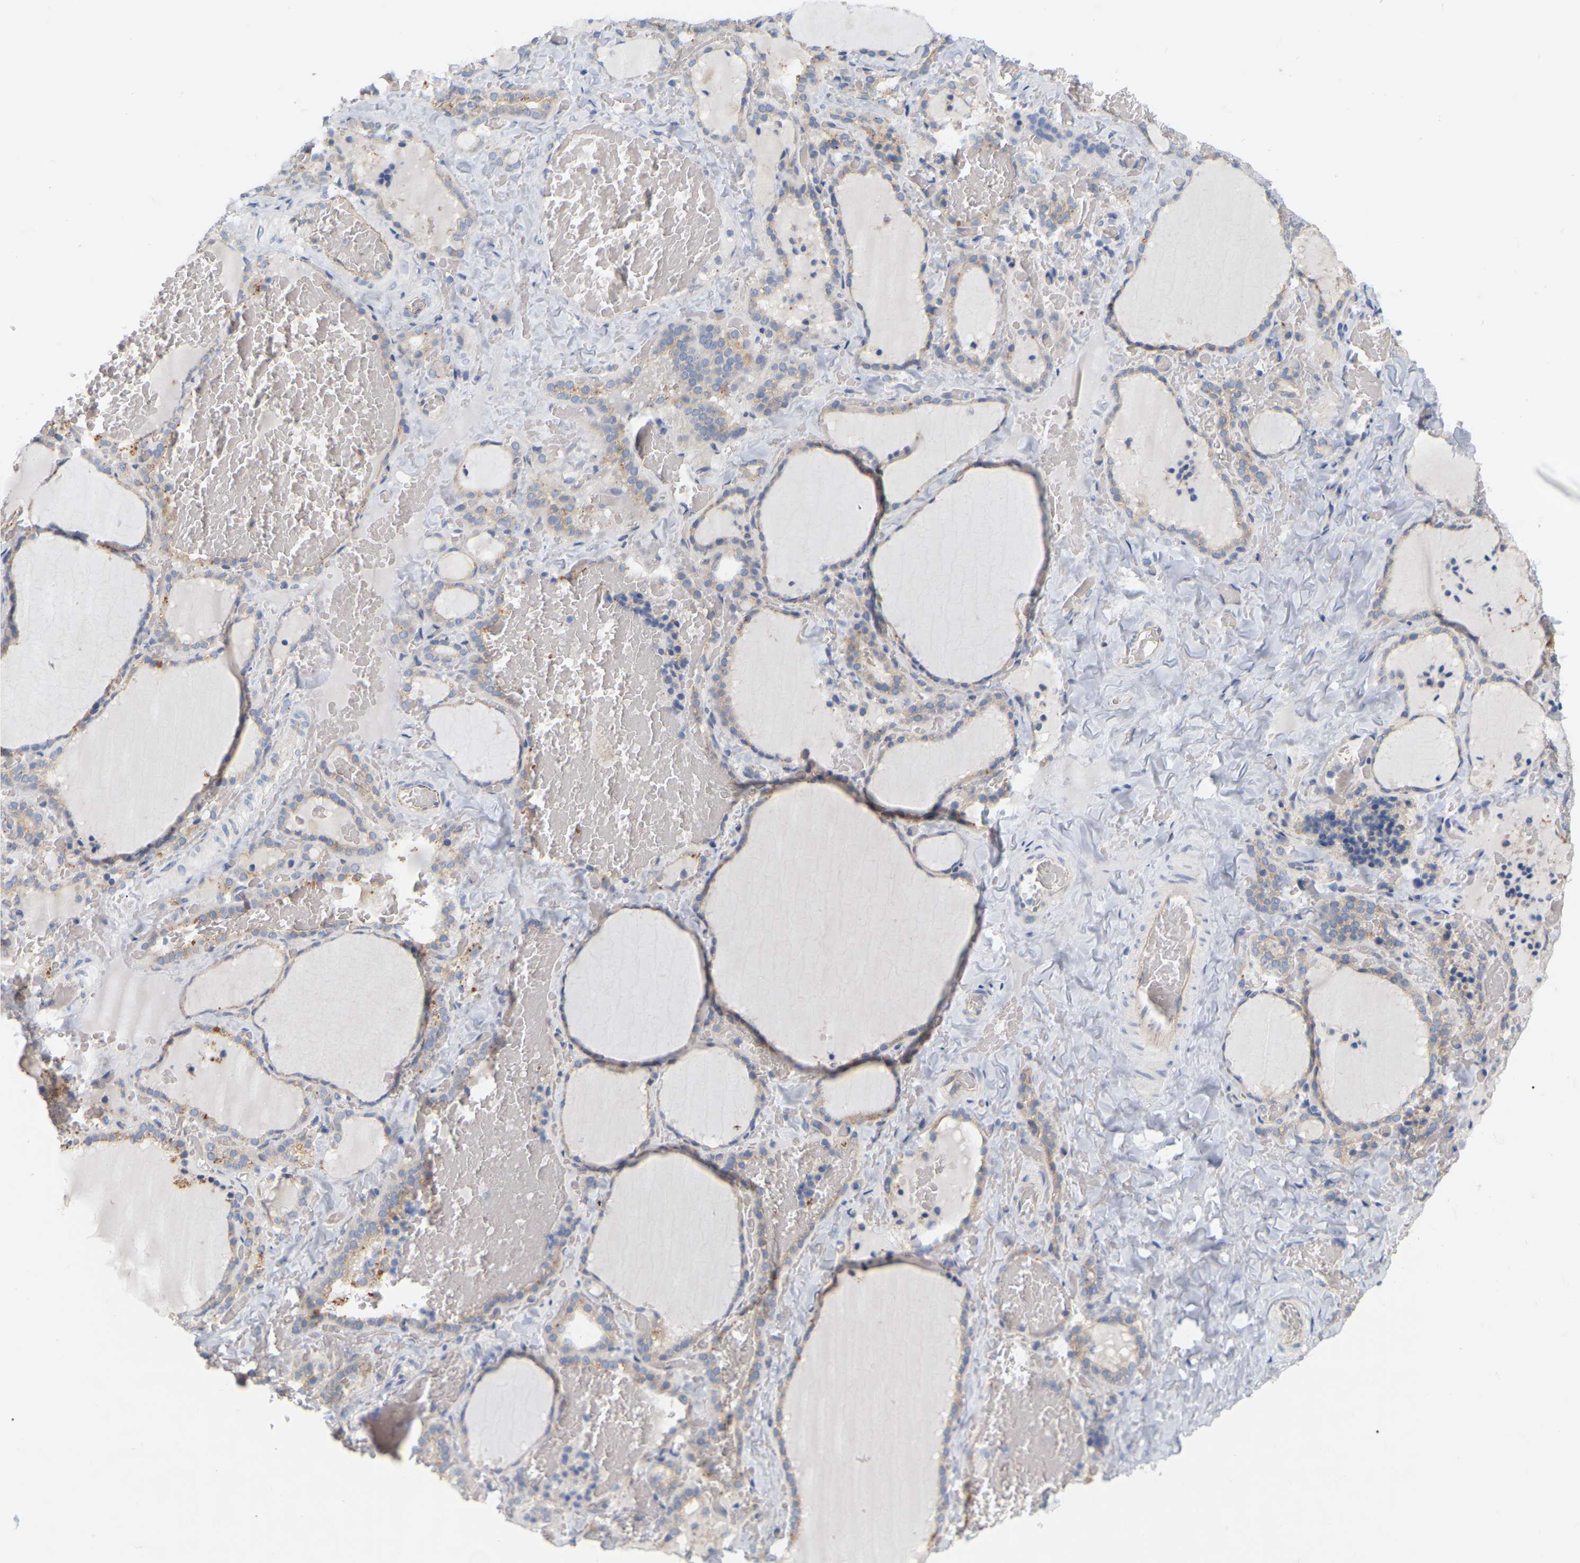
{"staining": {"intensity": "weak", "quantity": ">75%", "location": "cytoplasmic/membranous"}, "tissue": "thyroid gland", "cell_type": "Glandular cells", "image_type": "normal", "snomed": [{"axis": "morphology", "description": "Normal tissue, NOS"}, {"axis": "topography", "description": "Thyroid gland"}], "caption": "The micrograph demonstrates staining of unremarkable thyroid gland, revealing weak cytoplasmic/membranous protein staining (brown color) within glandular cells. (DAB (3,3'-diaminobenzidine) = brown stain, brightfield microscopy at high magnification).", "gene": "MINDY4", "patient": {"sex": "female", "age": 22}}